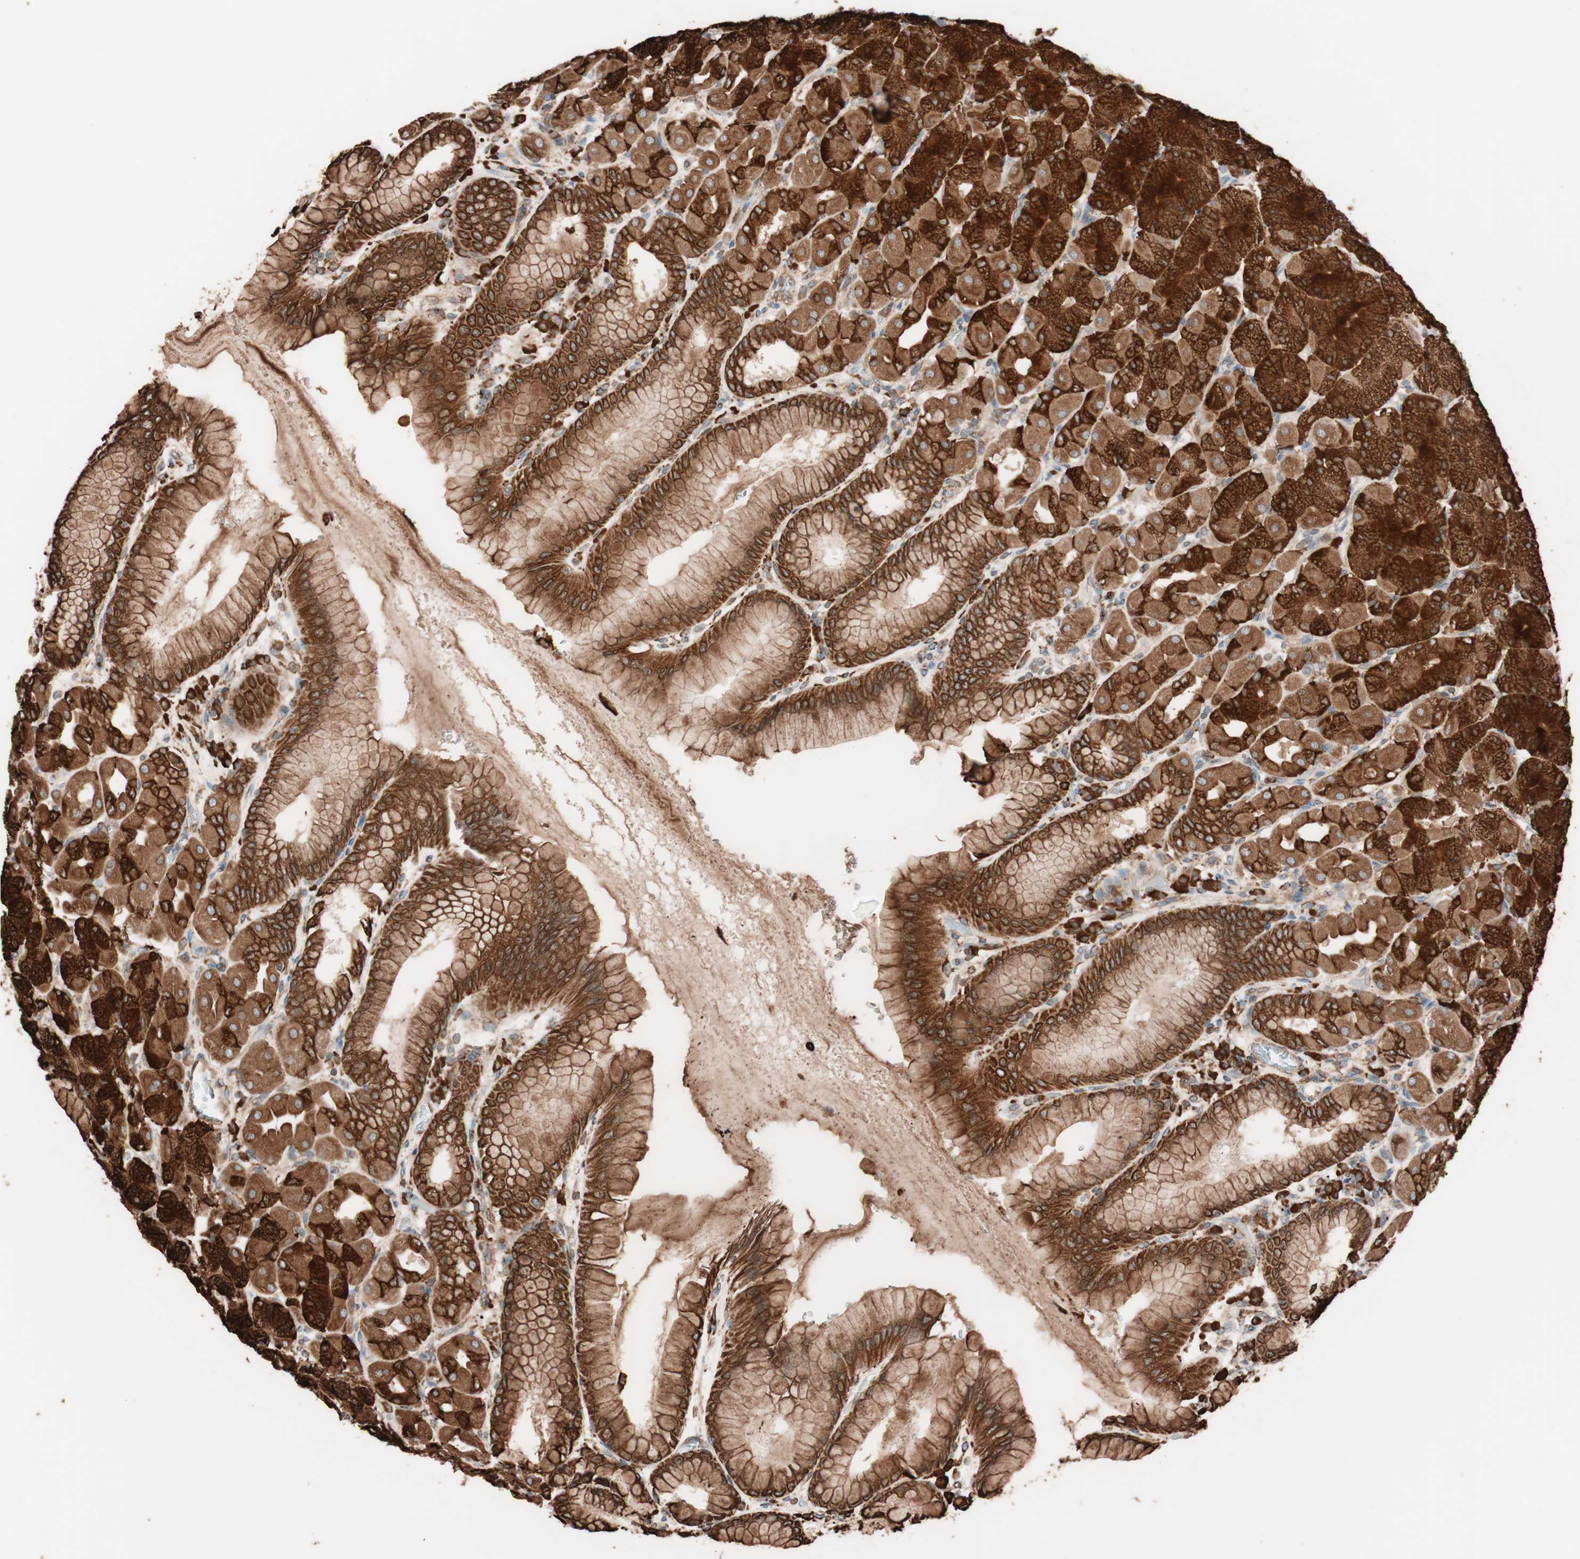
{"staining": {"intensity": "strong", "quantity": ">75%", "location": "cytoplasmic/membranous"}, "tissue": "stomach", "cell_type": "Glandular cells", "image_type": "normal", "snomed": [{"axis": "morphology", "description": "Normal tissue, NOS"}, {"axis": "topography", "description": "Stomach, upper"}], "caption": "Immunohistochemical staining of benign human stomach demonstrates strong cytoplasmic/membranous protein expression in about >75% of glandular cells. (Brightfield microscopy of DAB IHC at high magnification).", "gene": "VEGFA", "patient": {"sex": "female", "age": 56}}